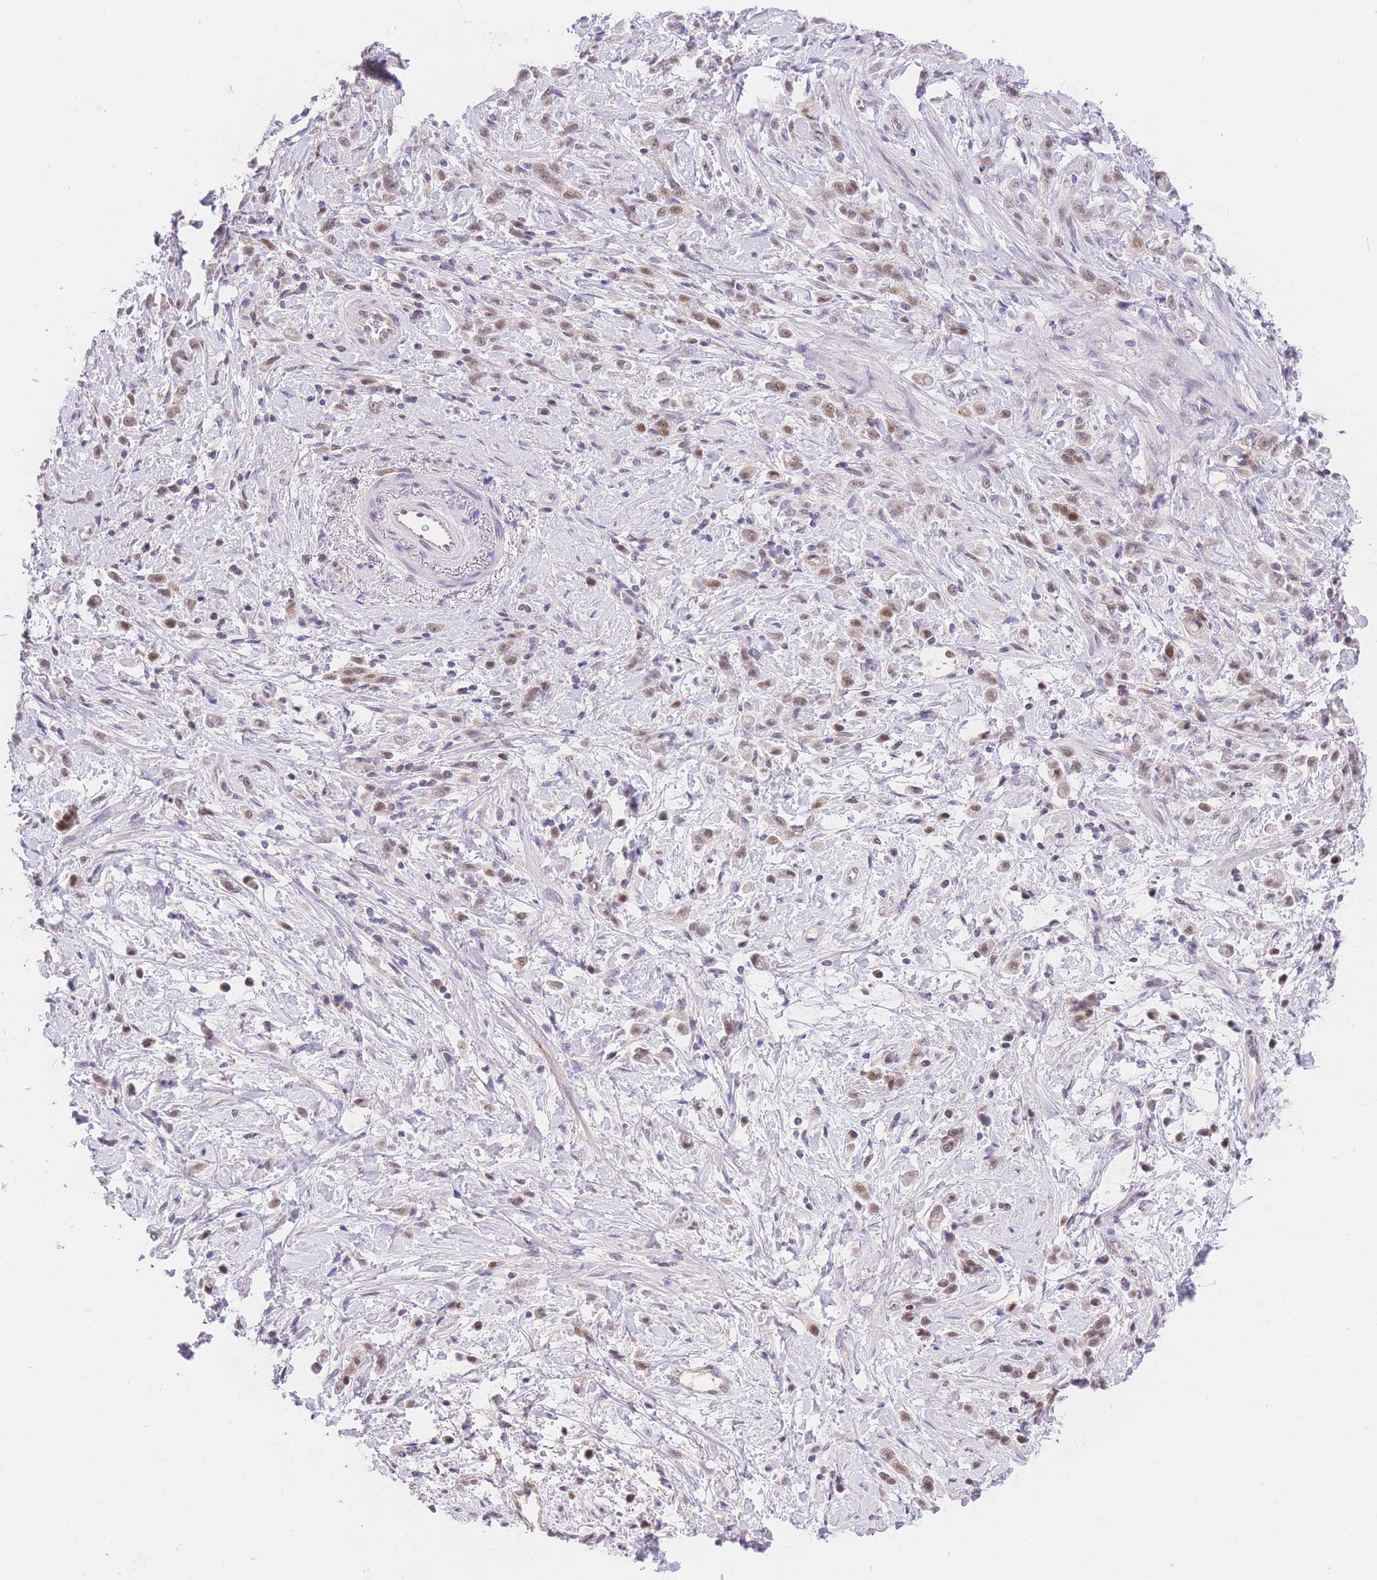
{"staining": {"intensity": "weak", "quantity": ">75%", "location": "nuclear"}, "tissue": "stomach cancer", "cell_type": "Tumor cells", "image_type": "cancer", "snomed": [{"axis": "morphology", "description": "Adenocarcinoma, NOS"}, {"axis": "topography", "description": "Stomach"}], "caption": "Stomach cancer stained with a brown dye demonstrates weak nuclear positive positivity in approximately >75% of tumor cells.", "gene": "SLC35F2", "patient": {"sex": "female", "age": 60}}